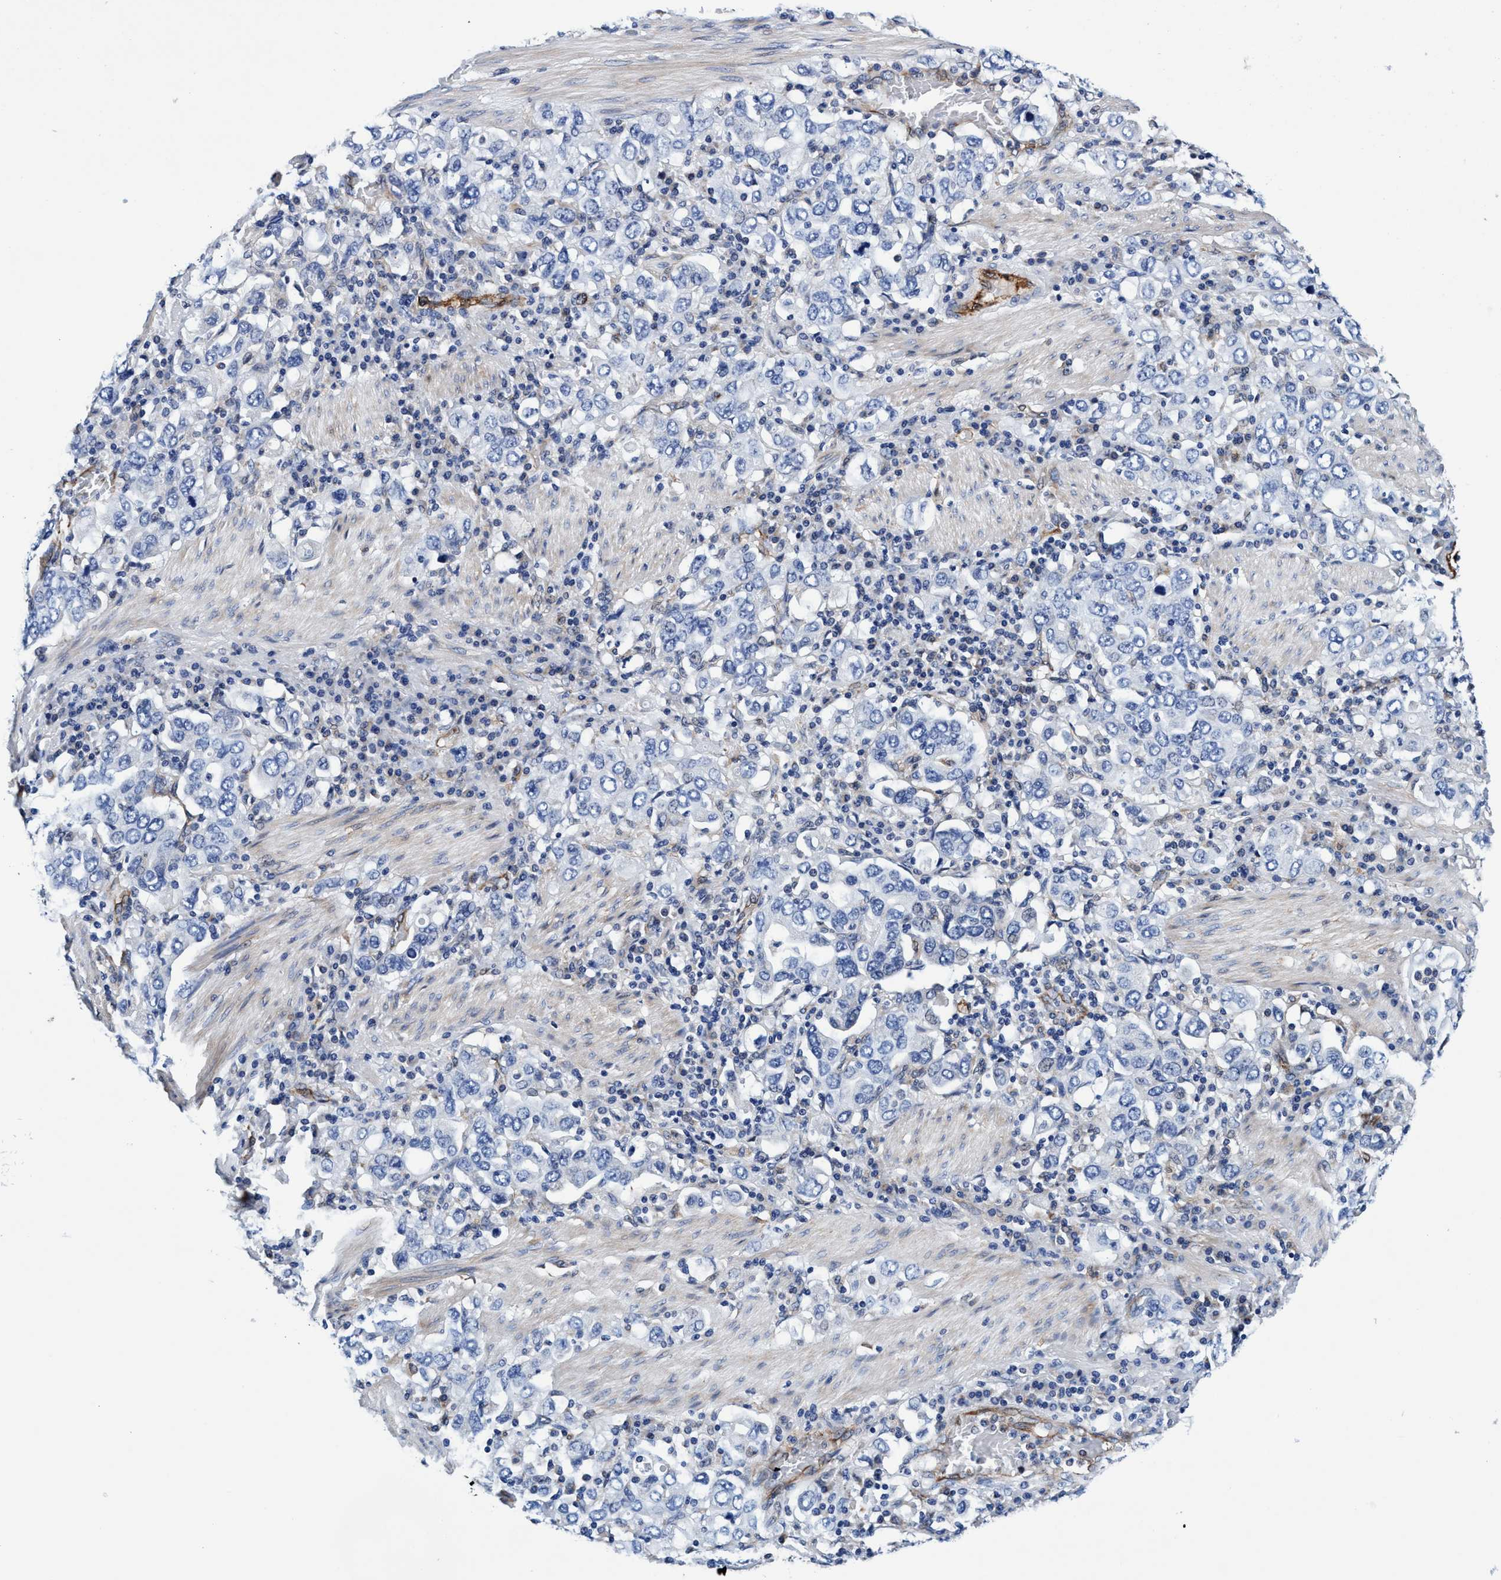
{"staining": {"intensity": "negative", "quantity": "none", "location": "none"}, "tissue": "stomach cancer", "cell_type": "Tumor cells", "image_type": "cancer", "snomed": [{"axis": "morphology", "description": "Adenocarcinoma, NOS"}, {"axis": "topography", "description": "Stomach, upper"}], "caption": "Immunohistochemistry of adenocarcinoma (stomach) demonstrates no expression in tumor cells.", "gene": "UBALD2", "patient": {"sex": "male", "age": 62}}